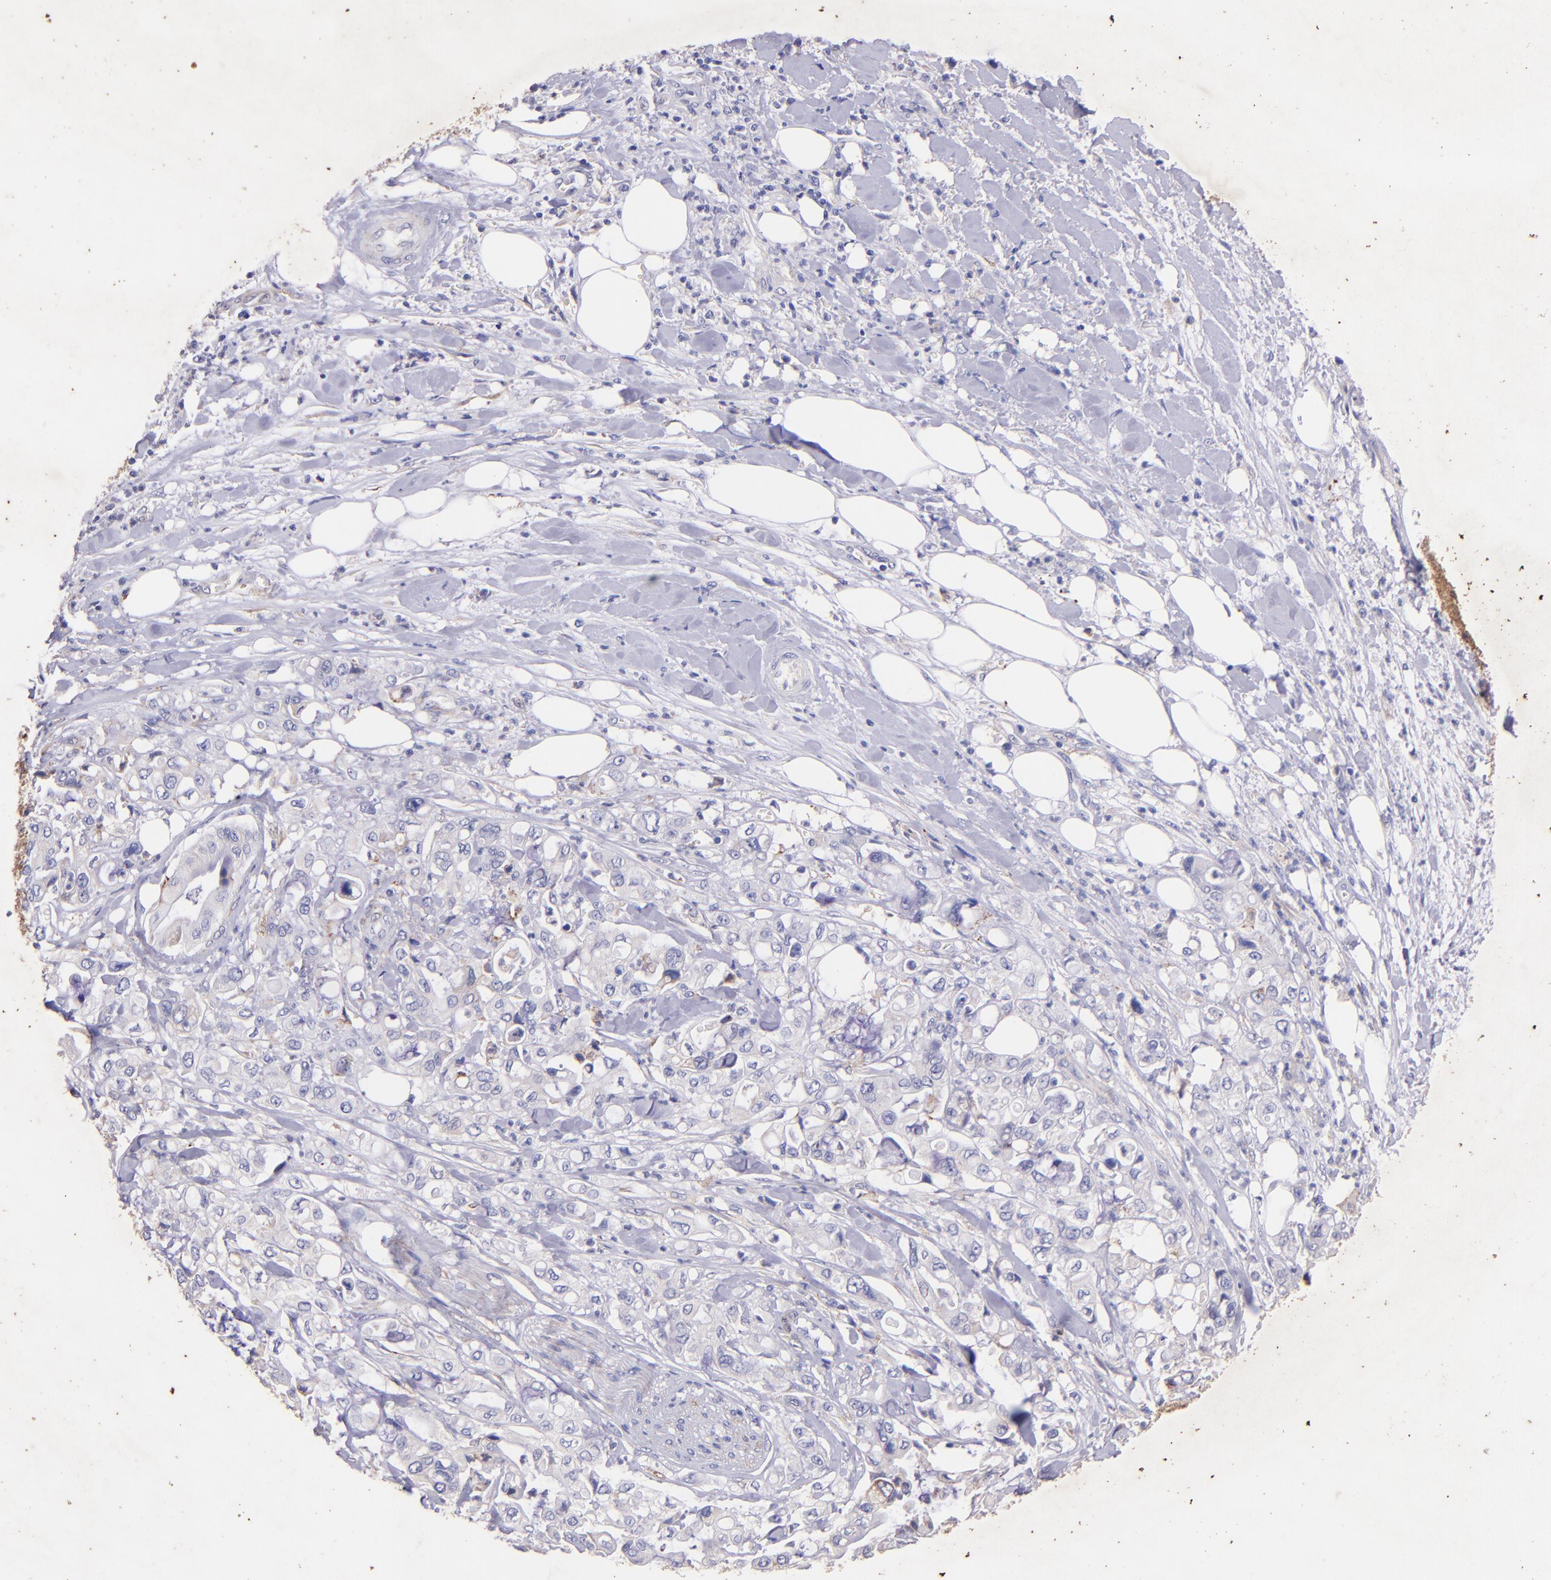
{"staining": {"intensity": "weak", "quantity": "<25%", "location": "cytoplasmic/membranous"}, "tissue": "pancreatic cancer", "cell_type": "Tumor cells", "image_type": "cancer", "snomed": [{"axis": "morphology", "description": "Adenocarcinoma, NOS"}, {"axis": "topography", "description": "Pancreas"}], "caption": "This is an immunohistochemistry histopathology image of human pancreatic cancer. There is no positivity in tumor cells.", "gene": "RET", "patient": {"sex": "male", "age": 70}}